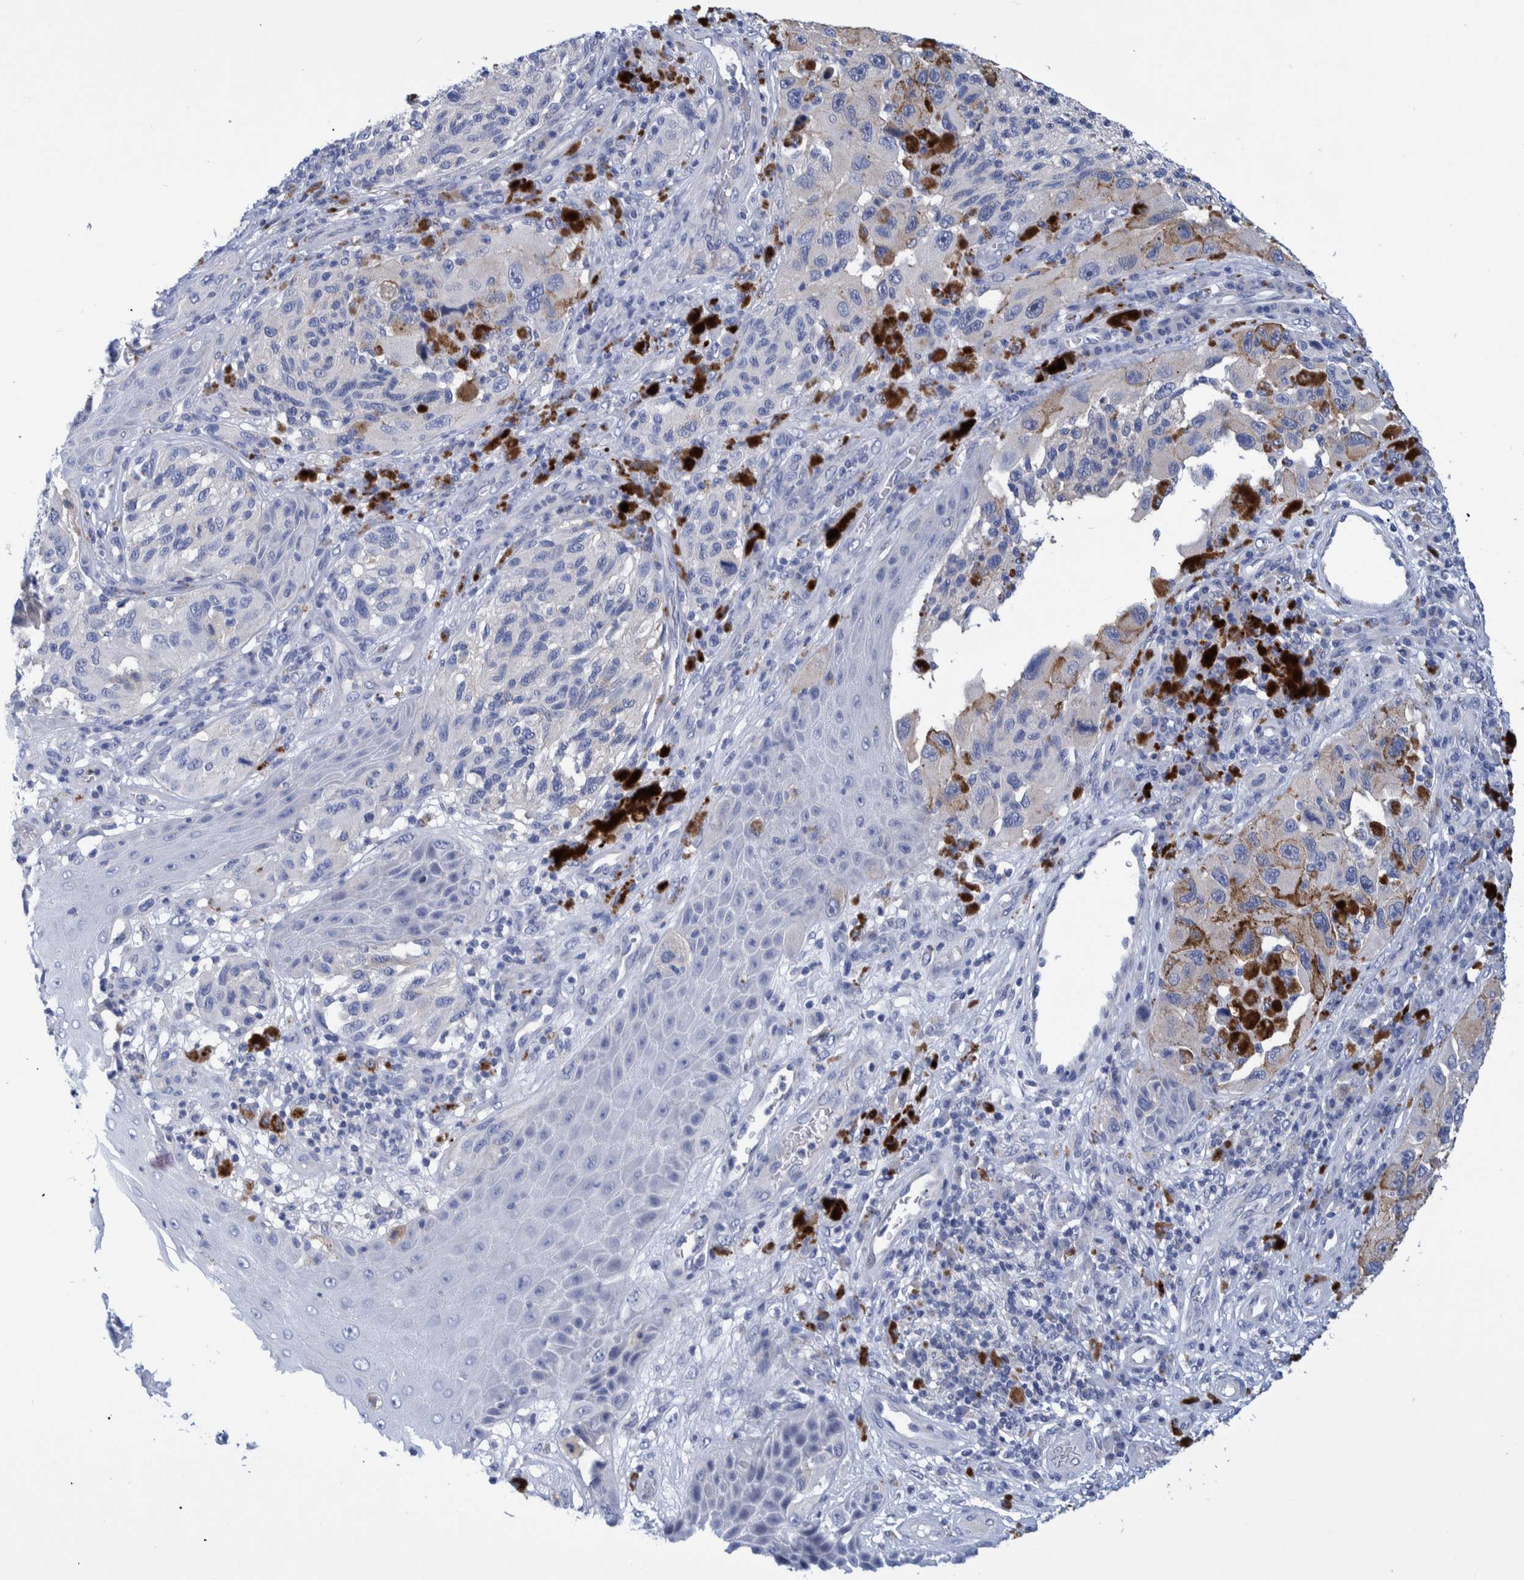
{"staining": {"intensity": "negative", "quantity": "none", "location": "none"}, "tissue": "melanoma", "cell_type": "Tumor cells", "image_type": "cancer", "snomed": [{"axis": "morphology", "description": "Malignant melanoma, NOS"}, {"axis": "topography", "description": "Skin"}], "caption": "Immunohistochemical staining of human melanoma exhibits no significant positivity in tumor cells.", "gene": "MKS1", "patient": {"sex": "female", "age": 73}}